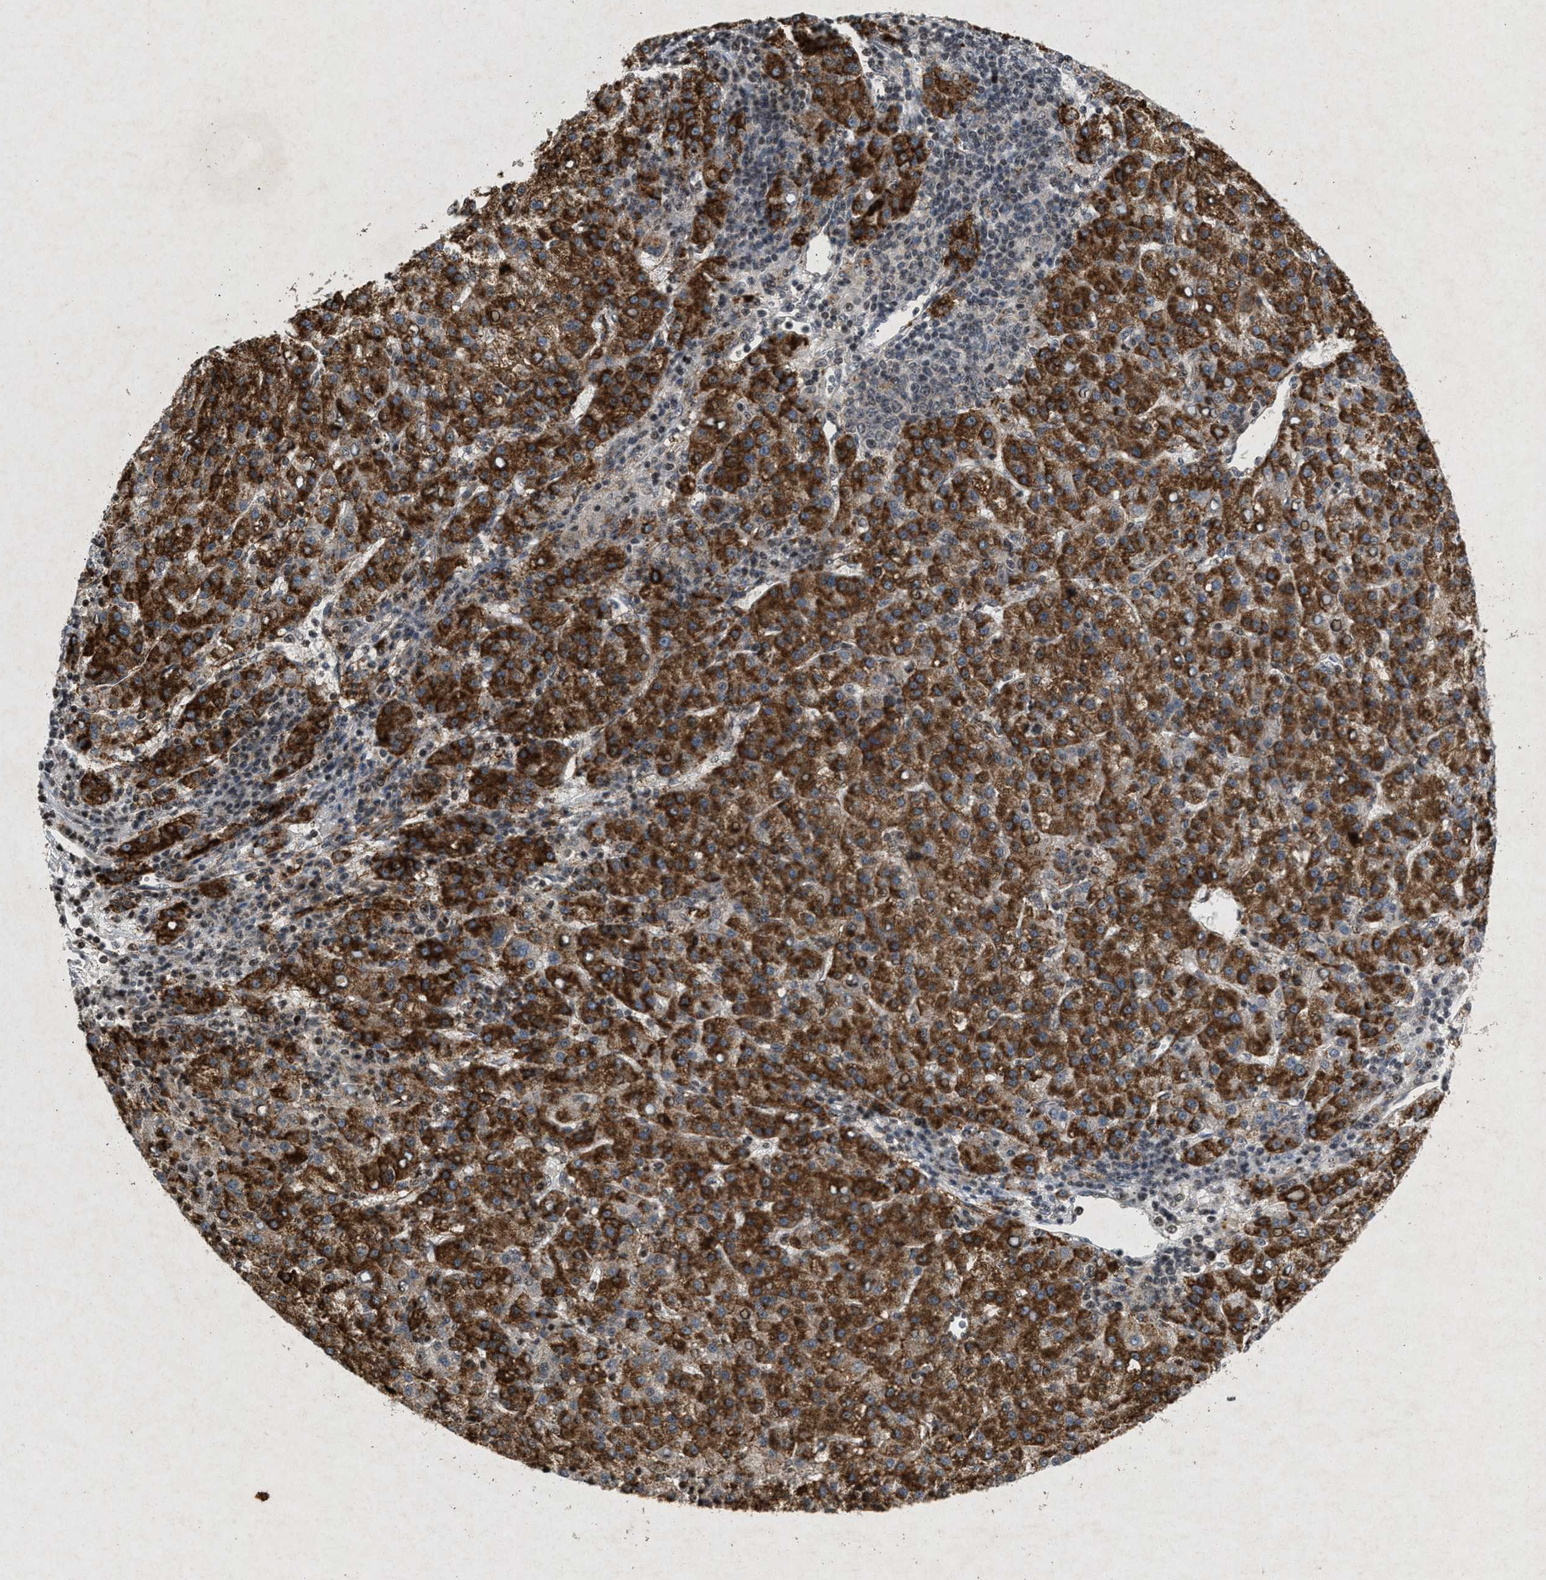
{"staining": {"intensity": "strong", "quantity": ">75%", "location": "cytoplasmic/membranous"}, "tissue": "liver cancer", "cell_type": "Tumor cells", "image_type": "cancer", "snomed": [{"axis": "morphology", "description": "Carcinoma, Hepatocellular, NOS"}, {"axis": "topography", "description": "Liver"}], "caption": "Immunohistochemistry of human hepatocellular carcinoma (liver) displays high levels of strong cytoplasmic/membranous expression in approximately >75% of tumor cells.", "gene": "ZPR1", "patient": {"sex": "female", "age": 58}}